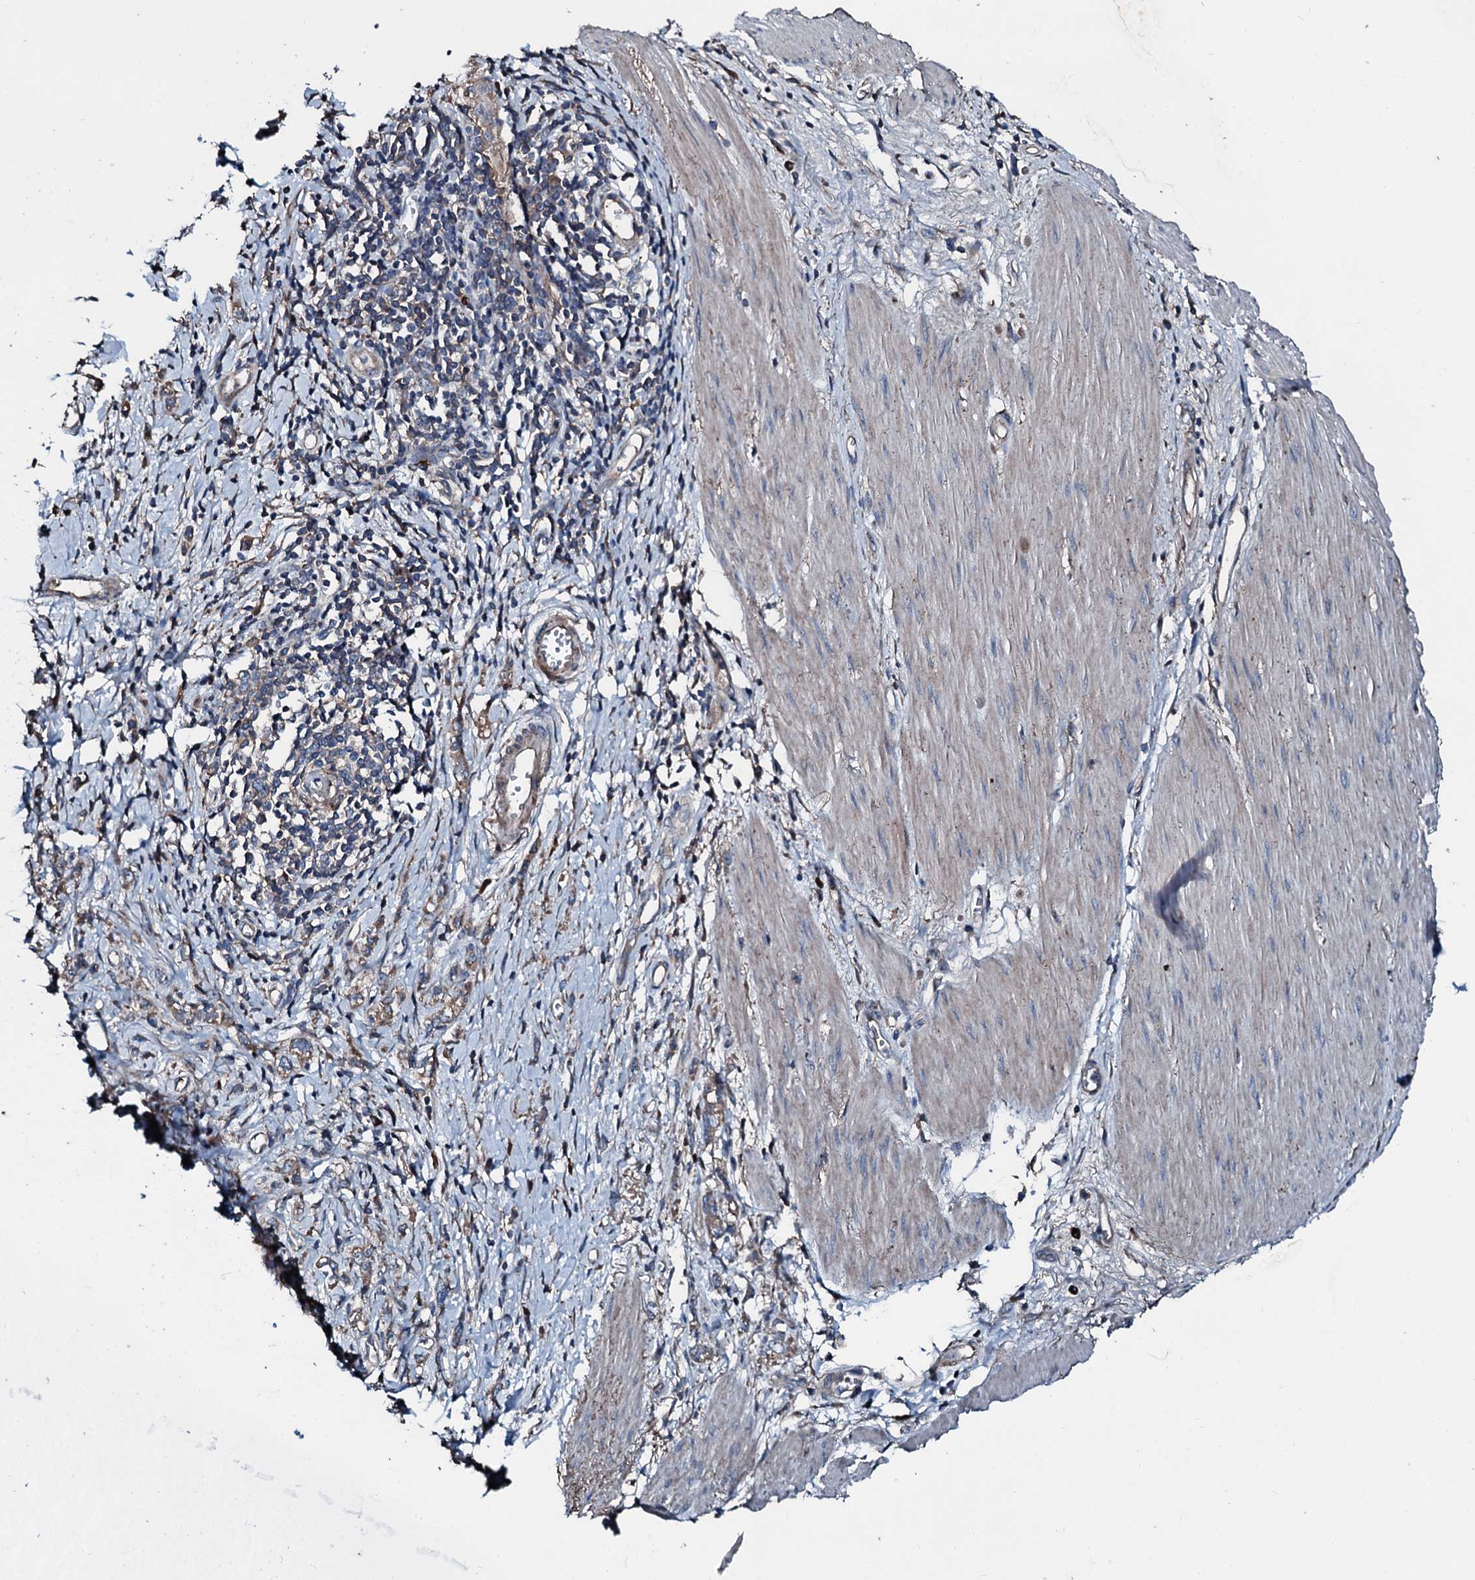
{"staining": {"intensity": "weak", "quantity": "25%-75%", "location": "cytoplasmic/membranous"}, "tissue": "stomach cancer", "cell_type": "Tumor cells", "image_type": "cancer", "snomed": [{"axis": "morphology", "description": "Adenocarcinoma, NOS"}, {"axis": "topography", "description": "Stomach"}], "caption": "Immunohistochemical staining of human stomach adenocarcinoma demonstrates weak cytoplasmic/membranous protein positivity in about 25%-75% of tumor cells. (brown staining indicates protein expression, while blue staining denotes nuclei).", "gene": "AARS1", "patient": {"sex": "female", "age": 76}}